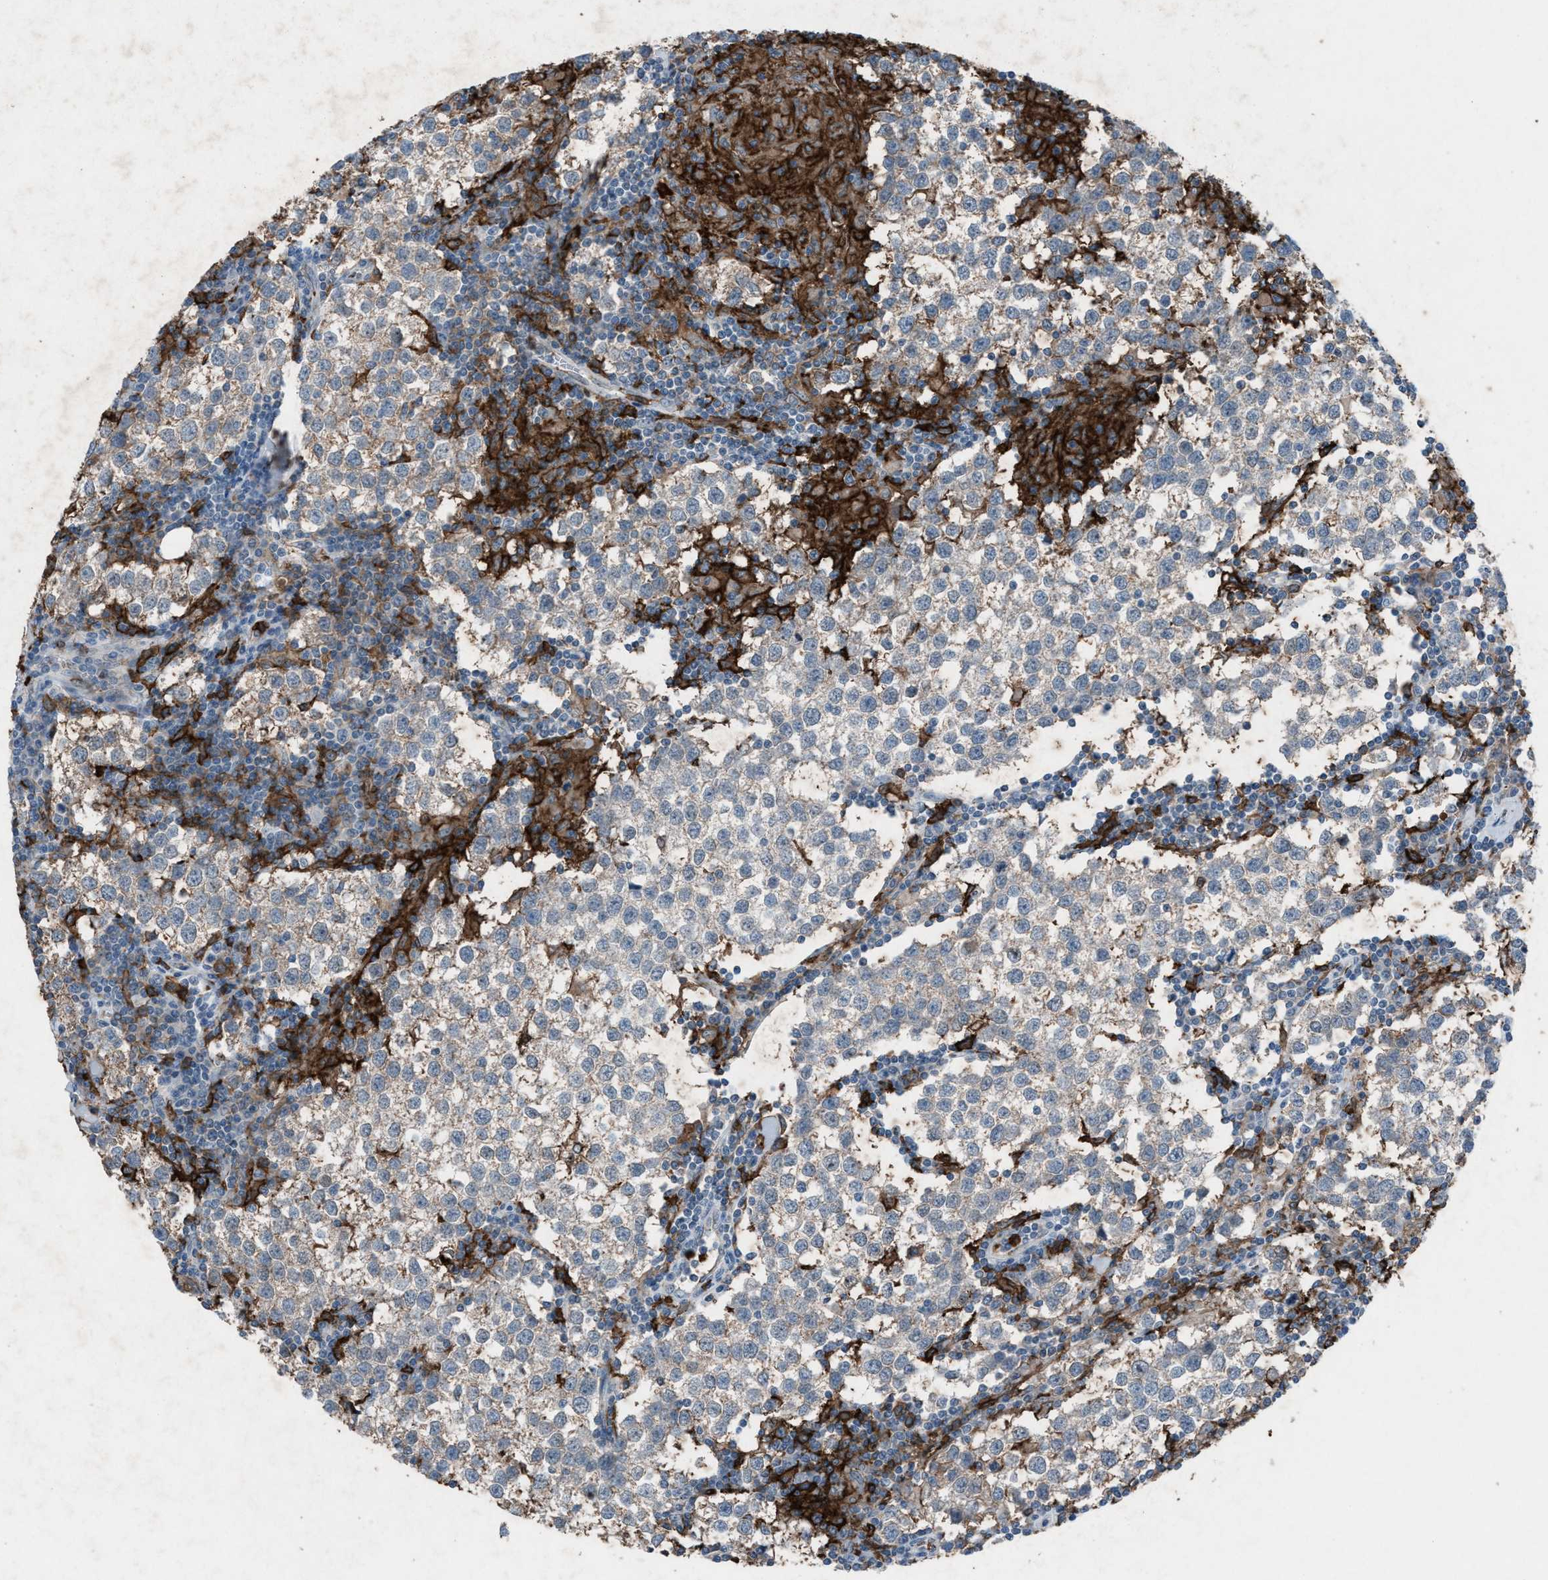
{"staining": {"intensity": "weak", "quantity": "25%-75%", "location": "cytoplasmic/membranous"}, "tissue": "testis cancer", "cell_type": "Tumor cells", "image_type": "cancer", "snomed": [{"axis": "morphology", "description": "Seminoma, NOS"}, {"axis": "morphology", "description": "Carcinoma, Embryonal, NOS"}, {"axis": "topography", "description": "Testis"}], "caption": "Protein analysis of testis cancer tissue demonstrates weak cytoplasmic/membranous positivity in about 25%-75% of tumor cells.", "gene": "FCER1G", "patient": {"sex": "male", "age": 36}}